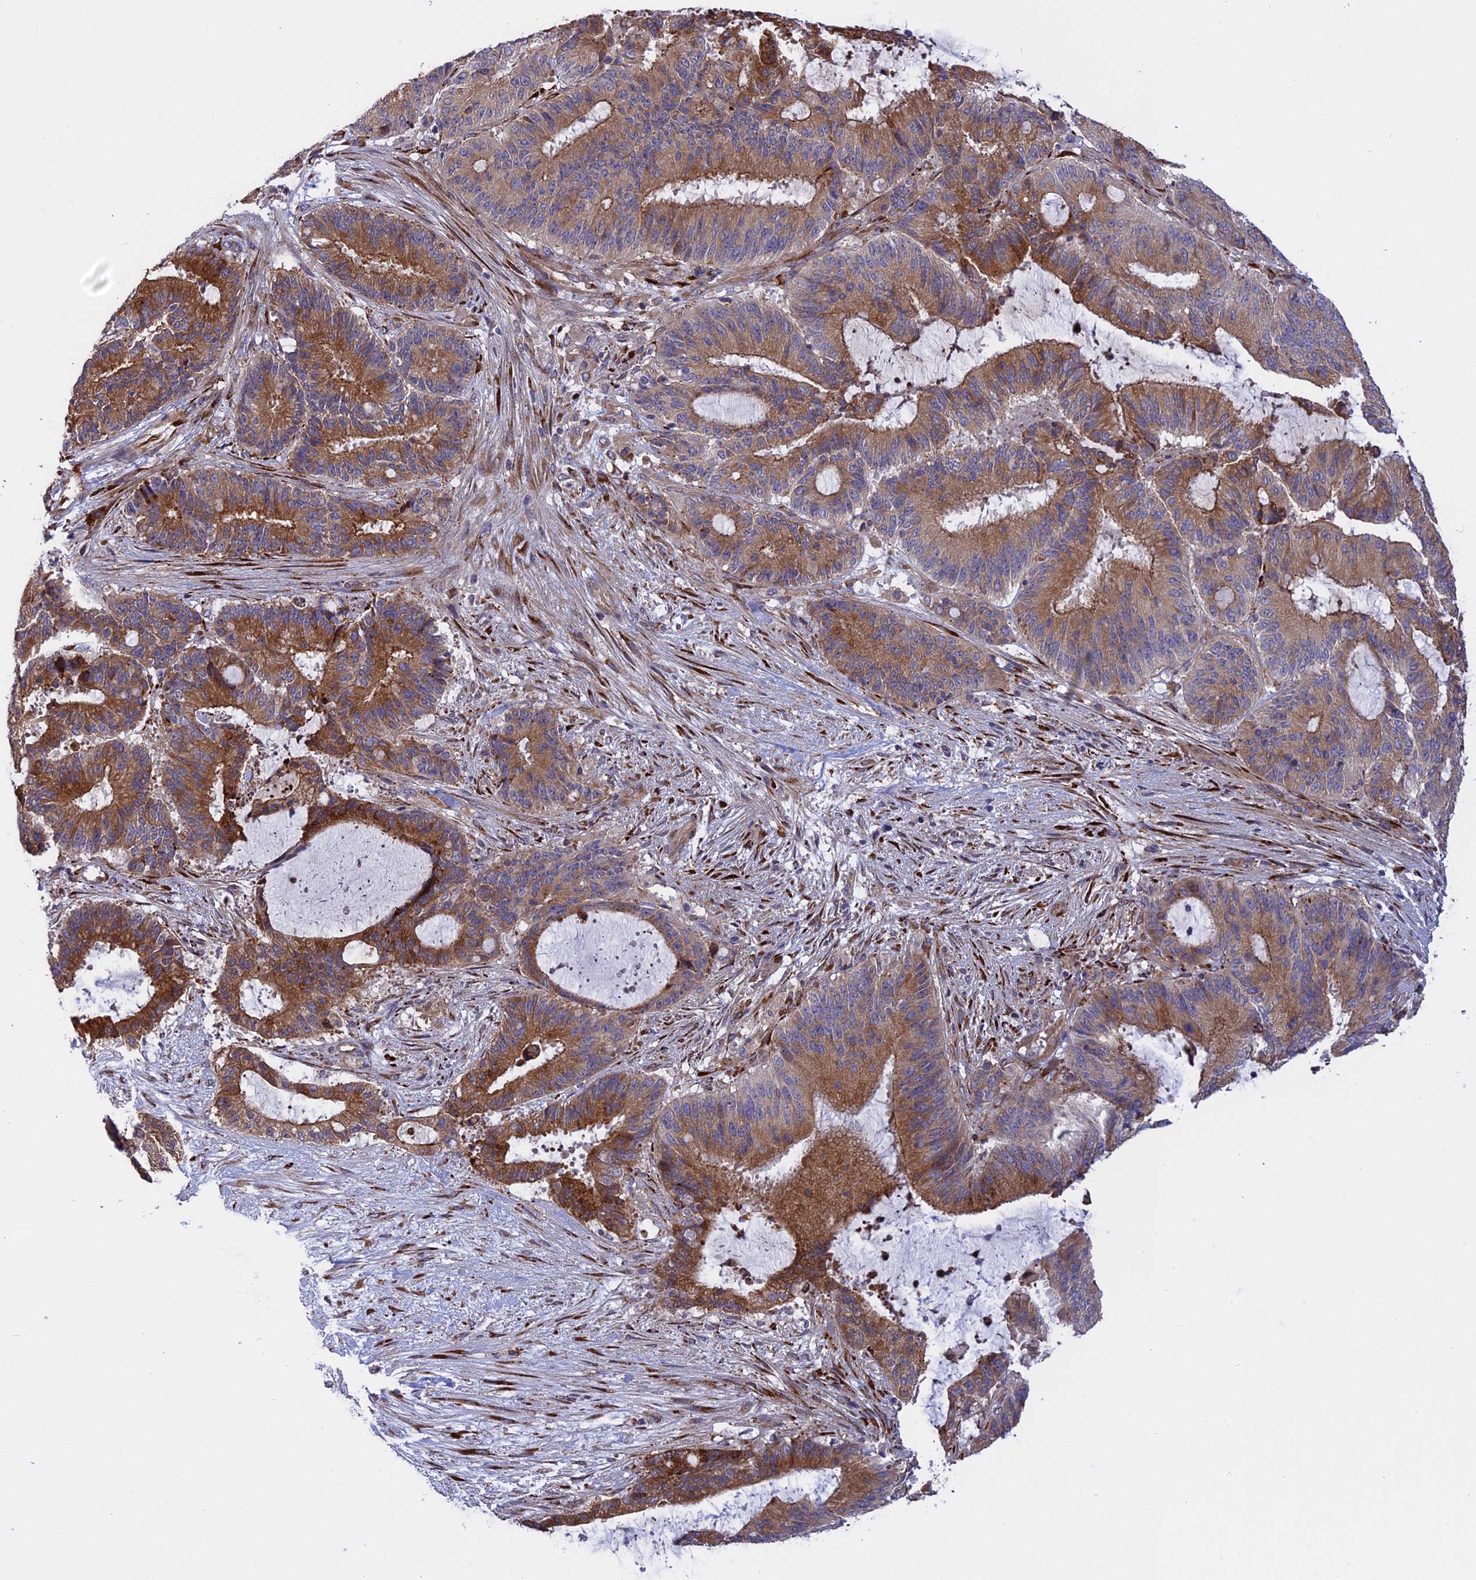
{"staining": {"intensity": "strong", "quantity": "25%-75%", "location": "cytoplasmic/membranous"}, "tissue": "liver cancer", "cell_type": "Tumor cells", "image_type": "cancer", "snomed": [{"axis": "morphology", "description": "Normal tissue, NOS"}, {"axis": "morphology", "description": "Cholangiocarcinoma"}, {"axis": "topography", "description": "Liver"}, {"axis": "topography", "description": "Peripheral nerve tissue"}], "caption": "A micrograph of liver cancer (cholangiocarcinoma) stained for a protein displays strong cytoplasmic/membranous brown staining in tumor cells.", "gene": "DDX60L", "patient": {"sex": "female", "age": 73}}